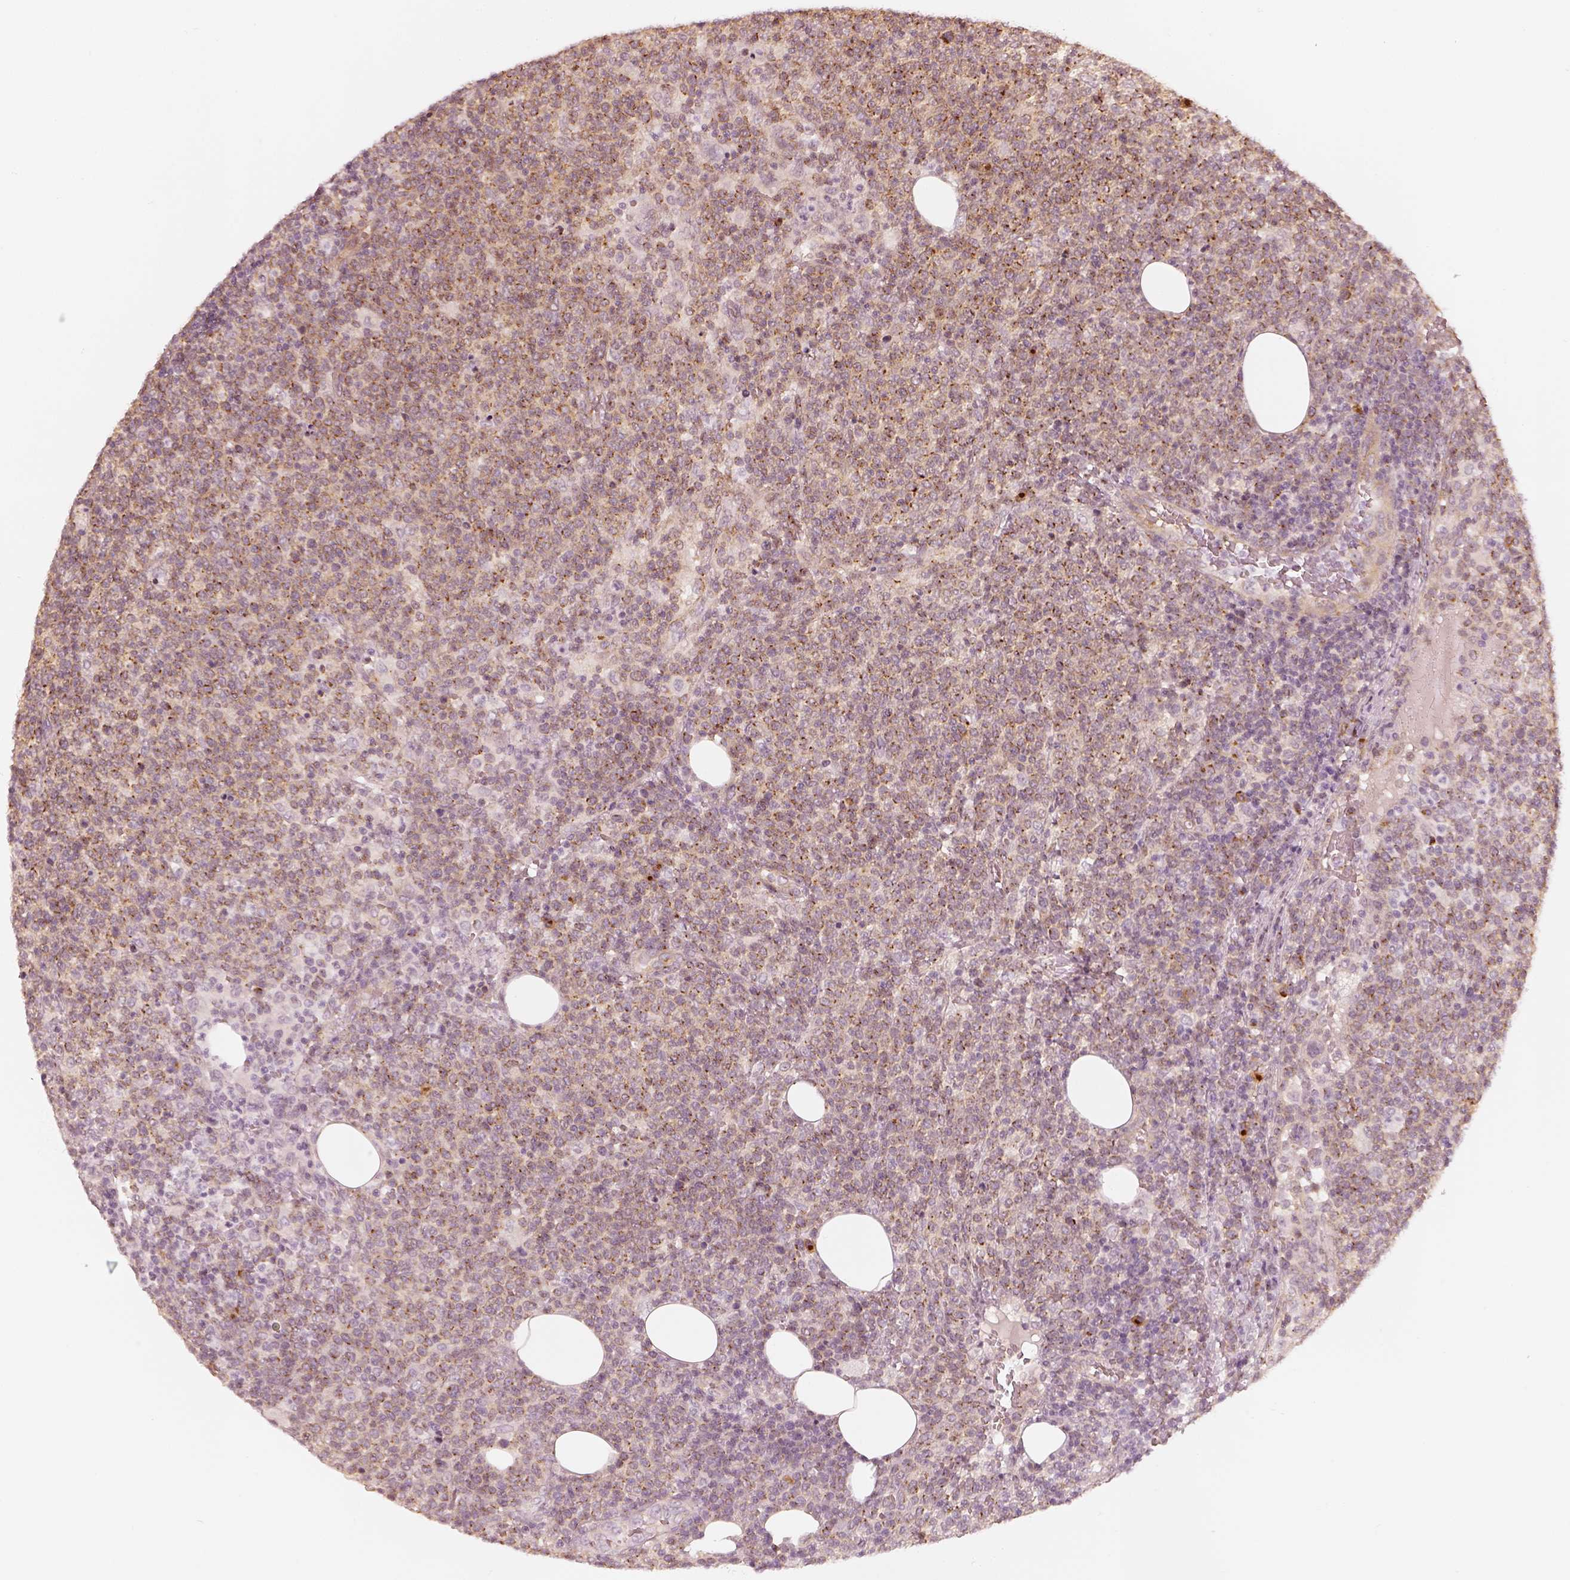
{"staining": {"intensity": "moderate", "quantity": "<25%", "location": "cytoplasmic/membranous"}, "tissue": "lymphoma", "cell_type": "Tumor cells", "image_type": "cancer", "snomed": [{"axis": "morphology", "description": "Malignant lymphoma, non-Hodgkin's type, High grade"}, {"axis": "topography", "description": "Lymph node"}], "caption": "High-grade malignant lymphoma, non-Hodgkin's type stained with a brown dye displays moderate cytoplasmic/membranous positive positivity in approximately <25% of tumor cells.", "gene": "GORASP2", "patient": {"sex": "male", "age": 61}}